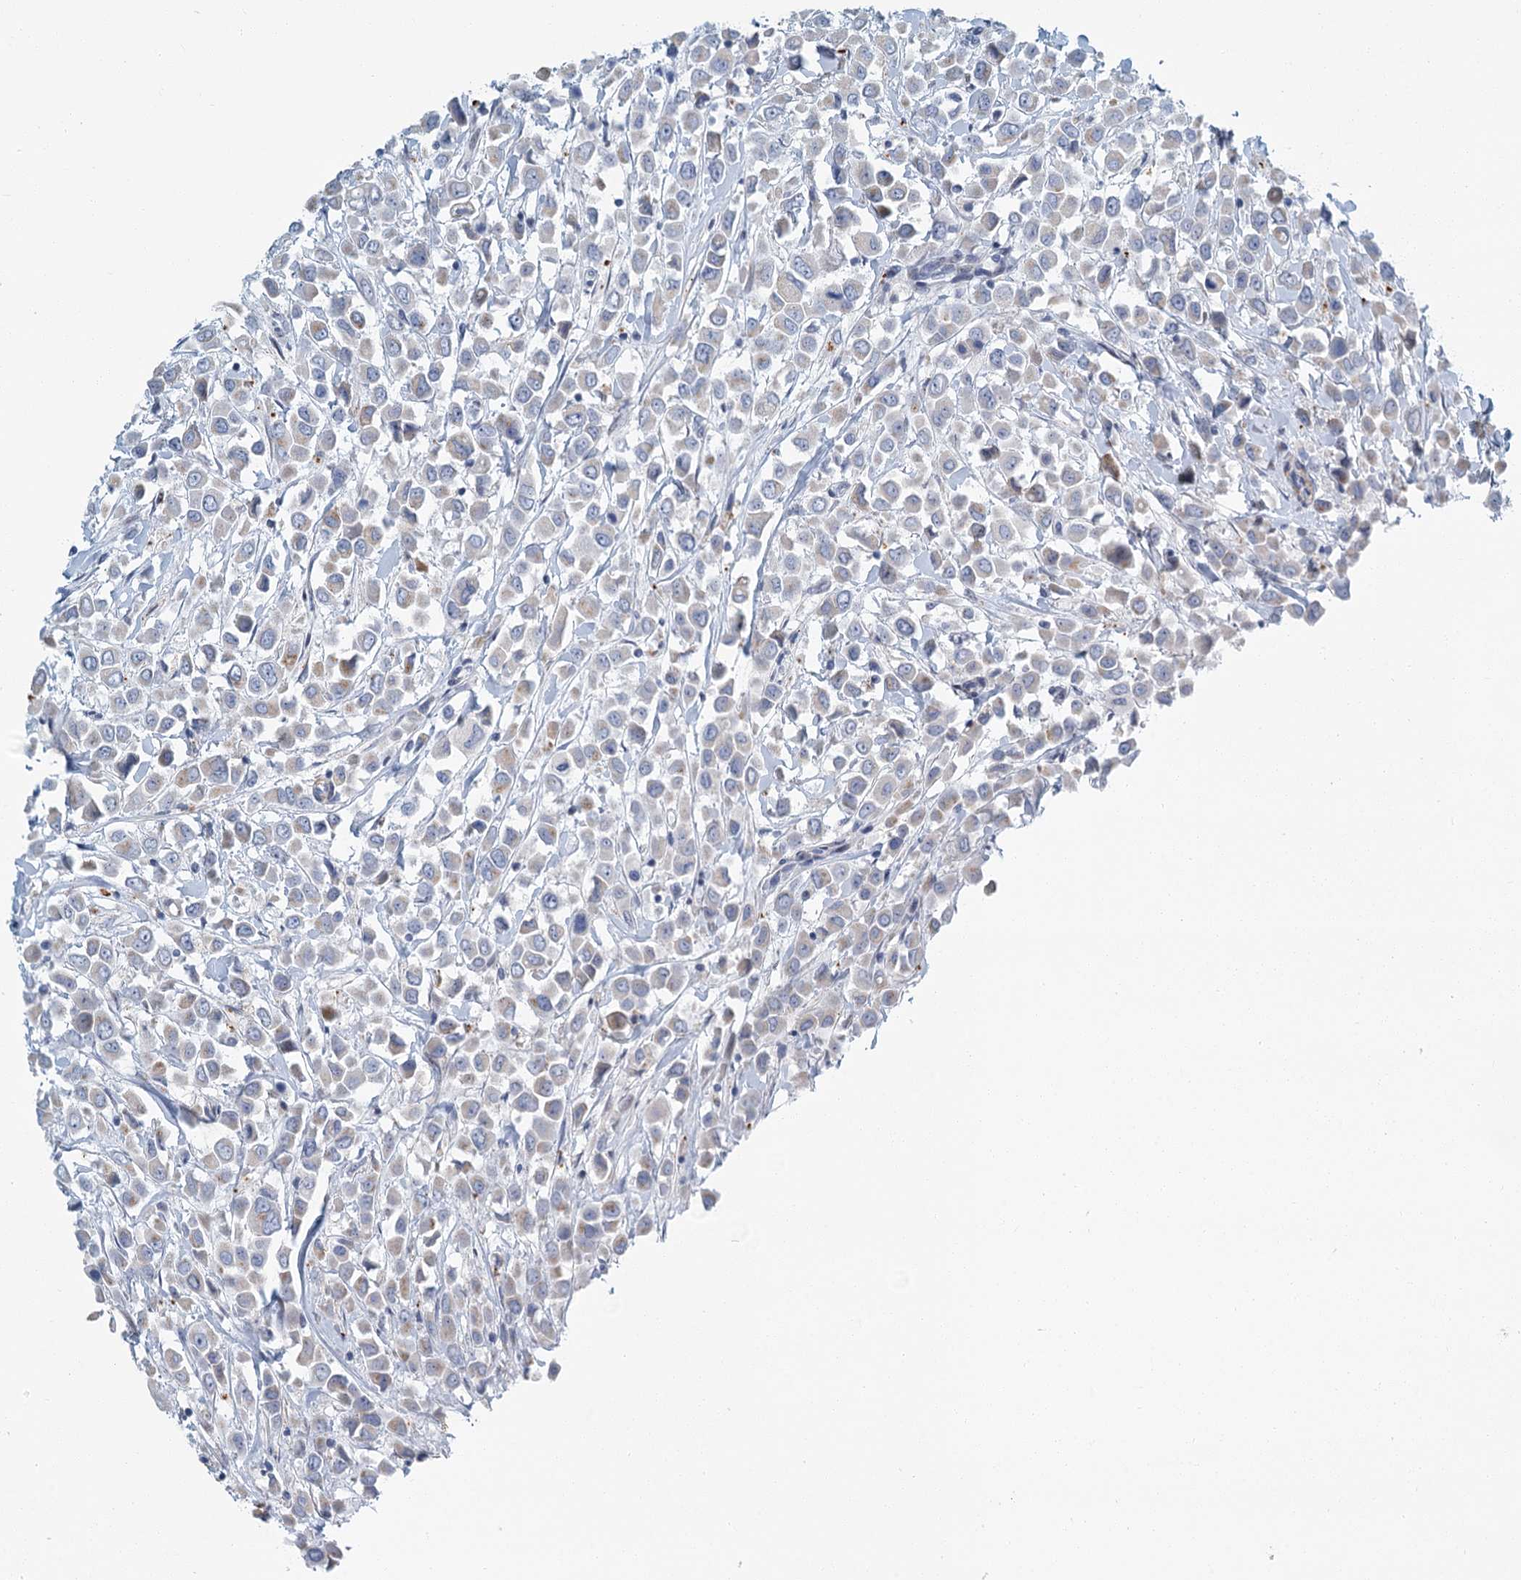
{"staining": {"intensity": "weak", "quantity": "<25%", "location": "cytoplasmic/membranous"}, "tissue": "breast cancer", "cell_type": "Tumor cells", "image_type": "cancer", "snomed": [{"axis": "morphology", "description": "Duct carcinoma"}, {"axis": "topography", "description": "Breast"}], "caption": "High magnification brightfield microscopy of breast cancer stained with DAB (3,3'-diaminobenzidine) (brown) and counterstained with hematoxylin (blue): tumor cells show no significant staining.", "gene": "ZNF527", "patient": {"sex": "female", "age": 61}}